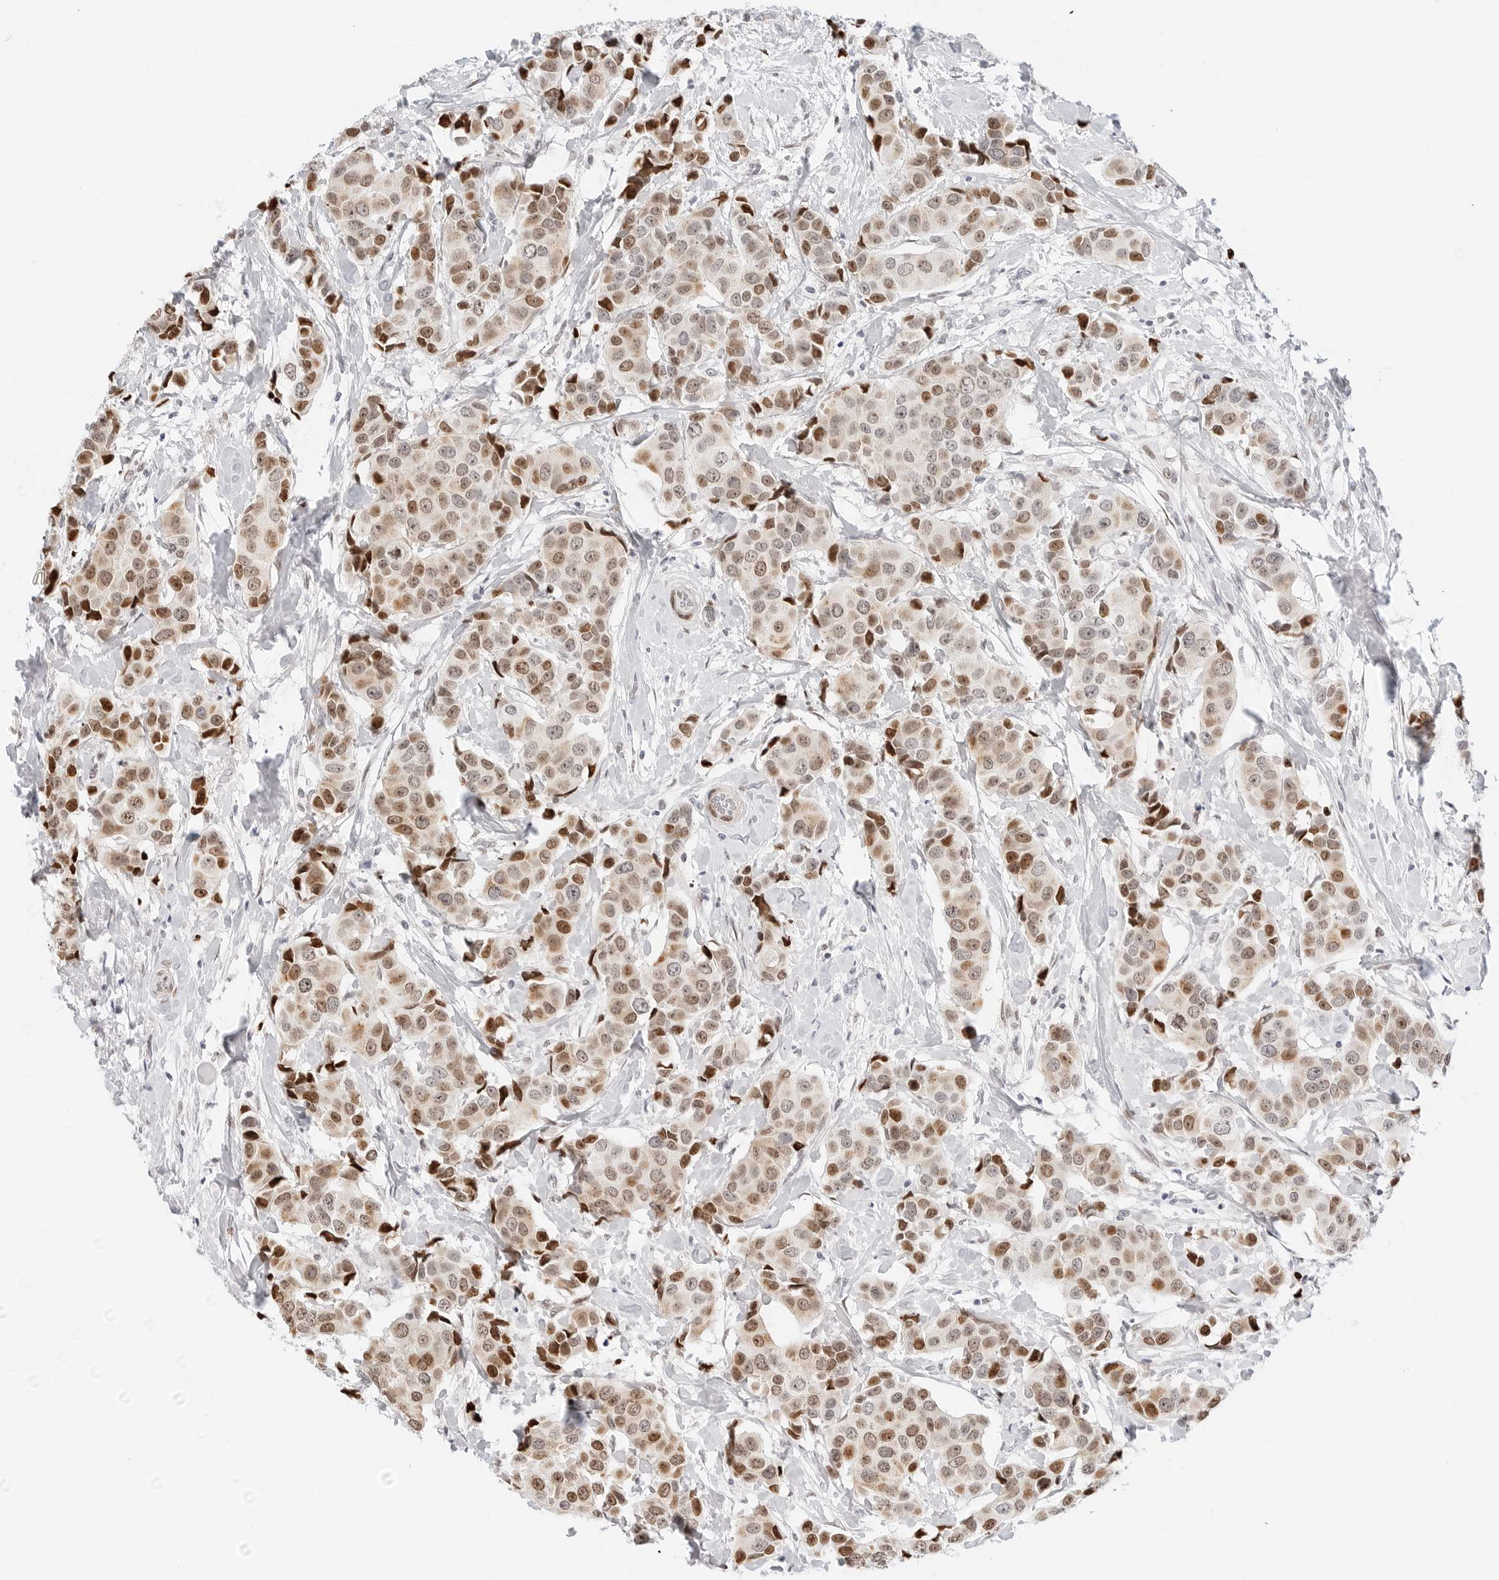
{"staining": {"intensity": "moderate", "quantity": ">75%", "location": "nuclear"}, "tissue": "breast cancer", "cell_type": "Tumor cells", "image_type": "cancer", "snomed": [{"axis": "morphology", "description": "Normal tissue, NOS"}, {"axis": "morphology", "description": "Duct carcinoma"}, {"axis": "topography", "description": "Breast"}], "caption": "Immunohistochemistry (IHC) image of neoplastic tissue: human breast invasive ductal carcinoma stained using immunohistochemistry demonstrates medium levels of moderate protein expression localized specifically in the nuclear of tumor cells, appearing as a nuclear brown color.", "gene": "SPIDR", "patient": {"sex": "female", "age": 39}}